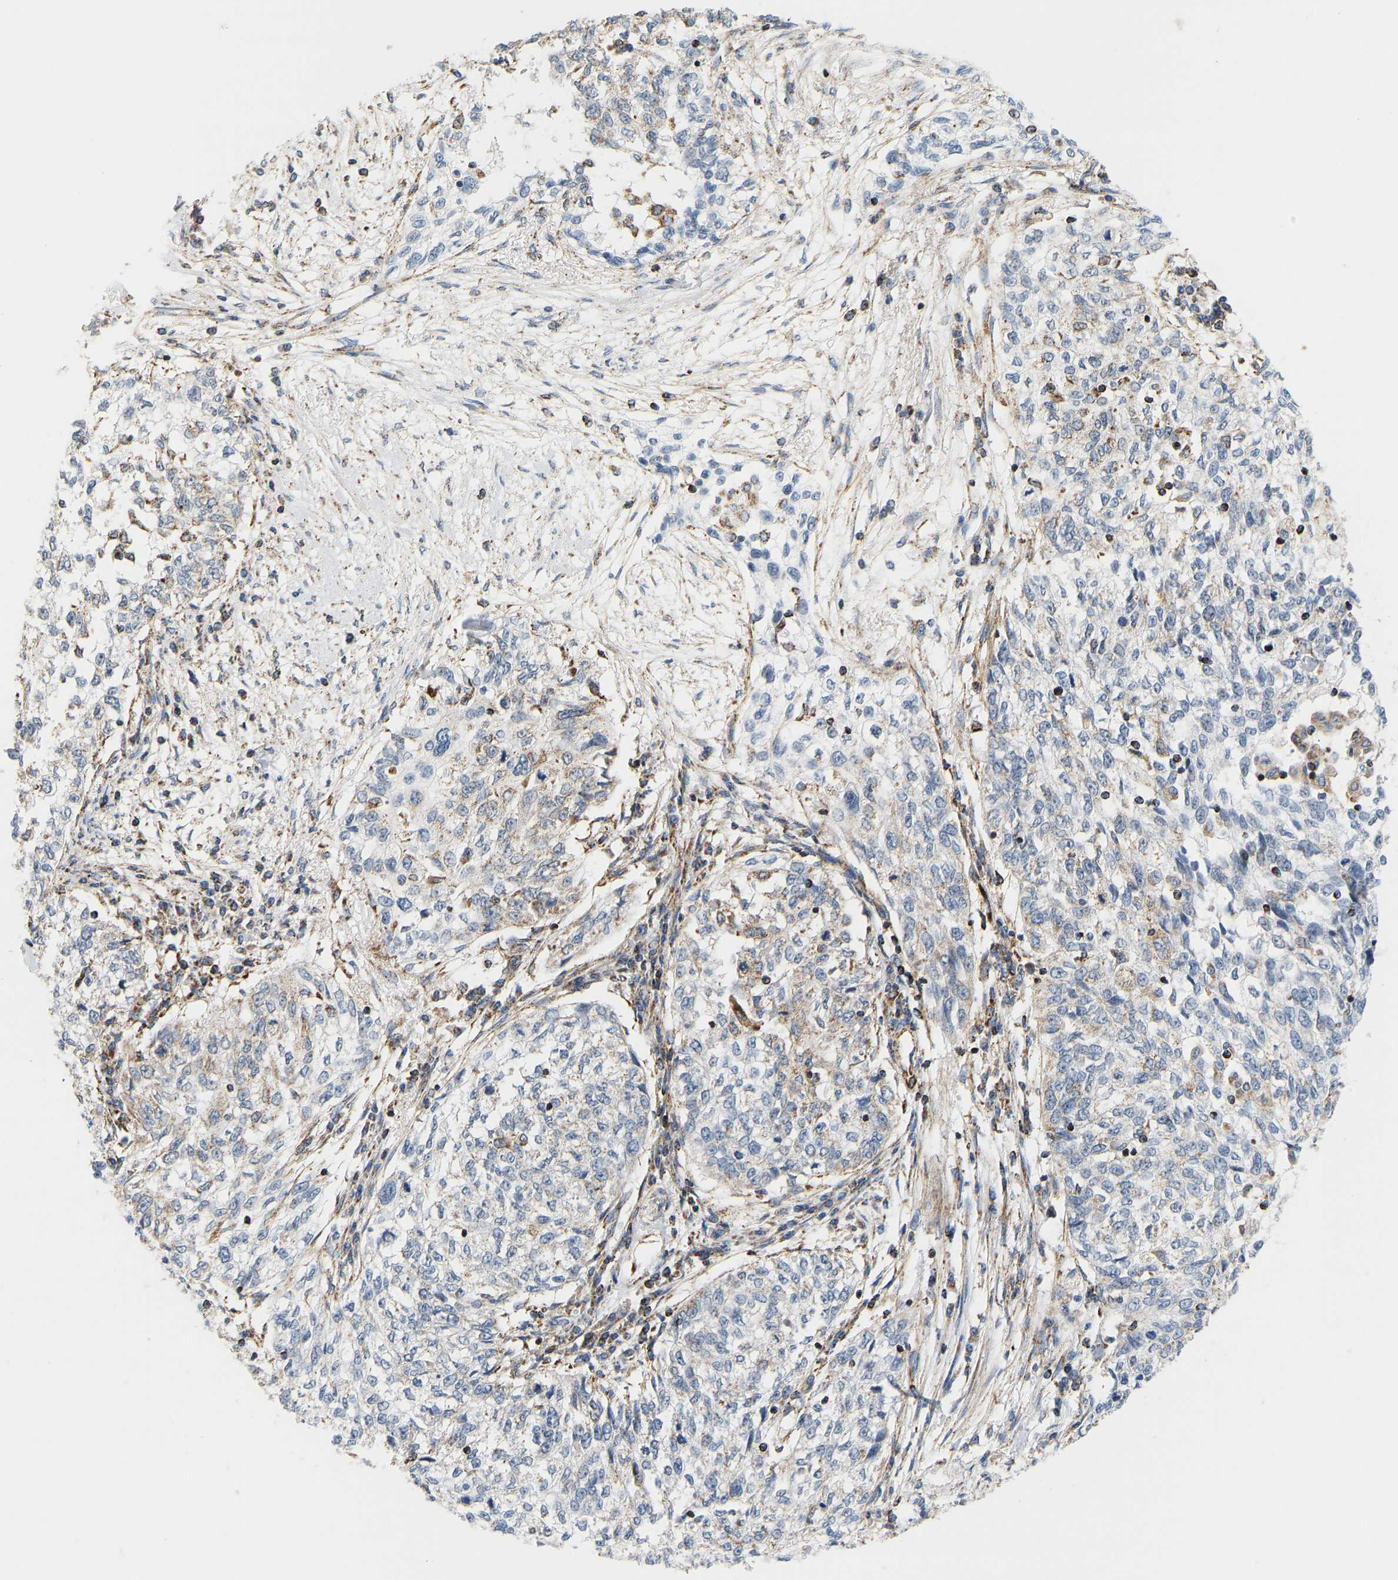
{"staining": {"intensity": "moderate", "quantity": "<25%", "location": "cytoplasmic/membranous"}, "tissue": "cervical cancer", "cell_type": "Tumor cells", "image_type": "cancer", "snomed": [{"axis": "morphology", "description": "Squamous cell carcinoma, NOS"}, {"axis": "topography", "description": "Cervix"}], "caption": "IHC histopathology image of neoplastic tissue: human cervical squamous cell carcinoma stained using IHC demonstrates low levels of moderate protein expression localized specifically in the cytoplasmic/membranous of tumor cells, appearing as a cytoplasmic/membranous brown color.", "gene": "GPSM2", "patient": {"sex": "female", "age": 57}}